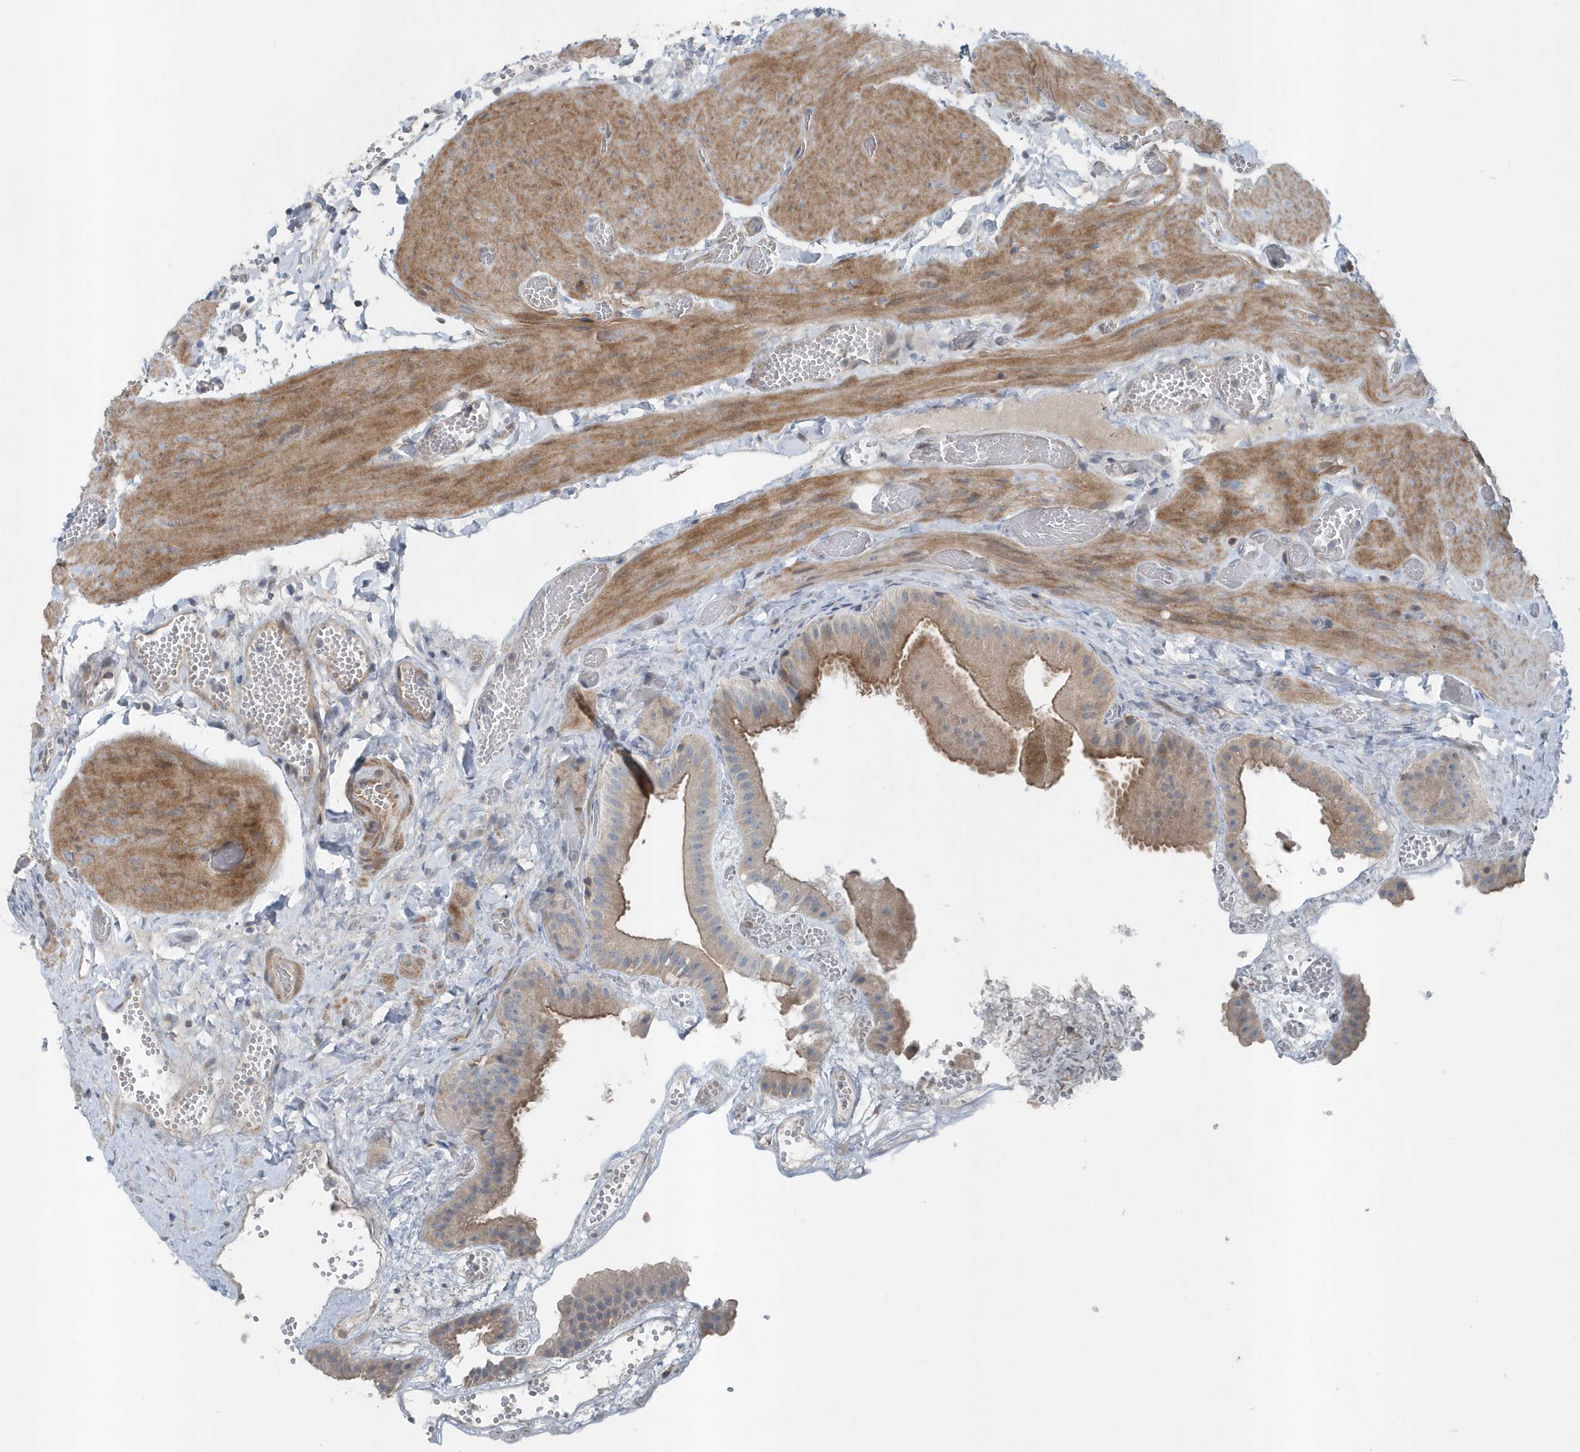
{"staining": {"intensity": "moderate", "quantity": "<25%", "location": "cytoplasmic/membranous"}, "tissue": "gallbladder", "cell_type": "Glandular cells", "image_type": "normal", "snomed": [{"axis": "morphology", "description": "Normal tissue, NOS"}, {"axis": "topography", "description": "Gallbladder"}], "caption": "Brown immunohistochemical staining in benign human gallbladder reveals moderate cytoplasmic/membranous staining in approximately <25% of glandular cells.", "gene": "MCC", "patient": {"sex": "female", "age": 64}}